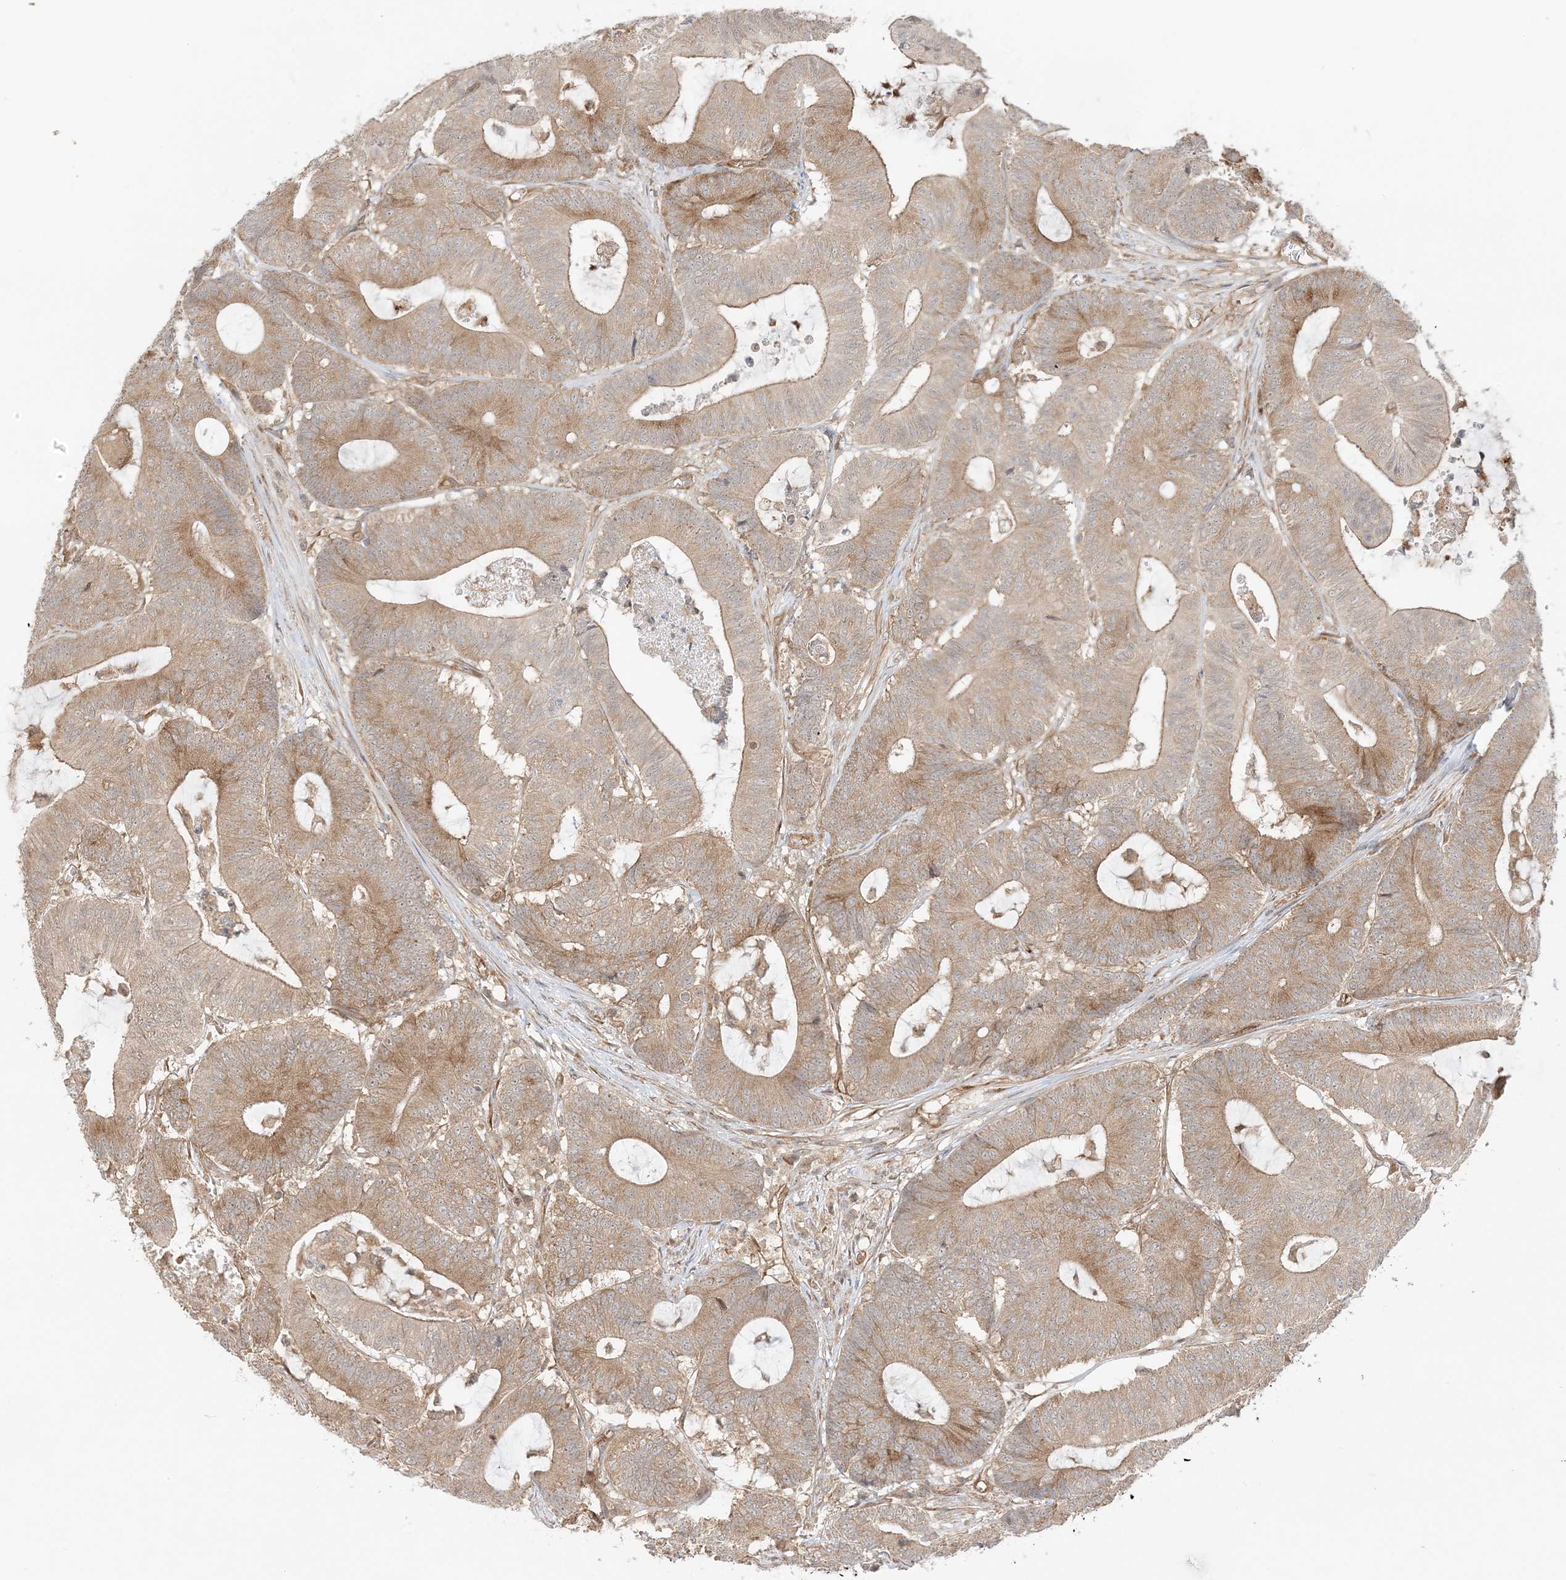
{"staining": {"intensity": "moderate", "quantity": "25%-75%", "location": "cytoplasmic/membranous"}, "tissue": "colorectal cancer", "cell_type": "Tumor cells", "image_type": "cancer", "snomed": [{"axis": "morphology", "description": "Adenocarcinoma, NOS"}, {"axis": "topography", "description": "Colon"}], "caption": "High-power microscopy captured an immunohistochemistry (IHC) histopathology image of colorectal cancer (adenocarcinoma), revealing moderate cytoplasmic/membranous expression in about 25%-75% of tumor cells.", "gene": "UBAP2L", "patient": {"sex": "female", "age": 84}}